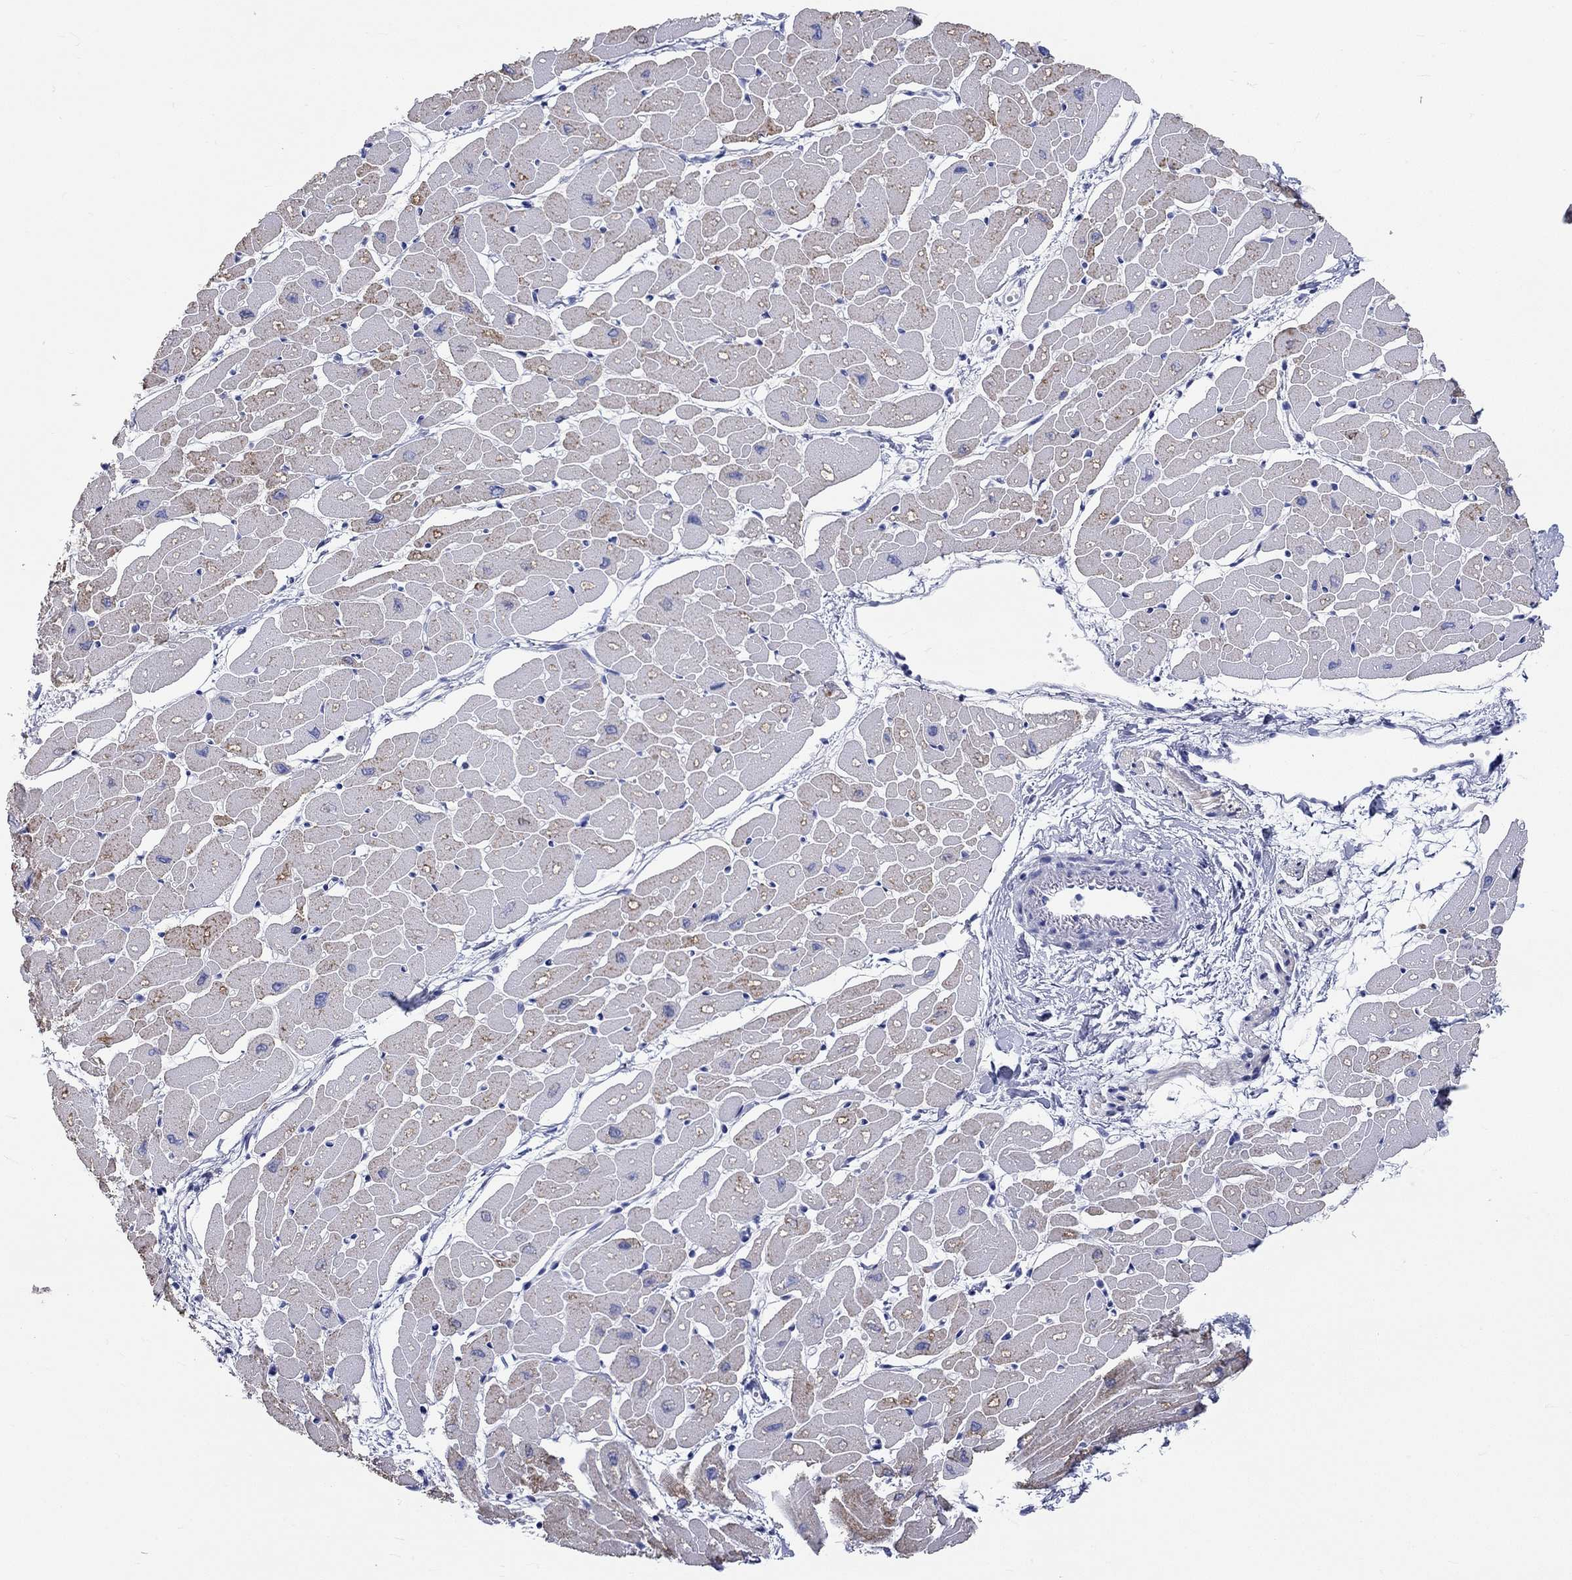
{"staining": {"intensity": "weak", "quantity": "25%-75%", "location": "cytoplasmic/membranous"}, "tissue": "heart muscle", "cell_type": "Cardiomyocytes", "image_type": "normal", "snomed": [{"axis": "morphology", "description": "Normal tissue, NOS"}, {"axis": "topography", "description": "Heart"}], "caption": "Human heart muscle stained with a protein marker shows weak staining in cardiomyocytes.", "gene": "SPATA9", "patient": {"sex": "male", "age": 57}}